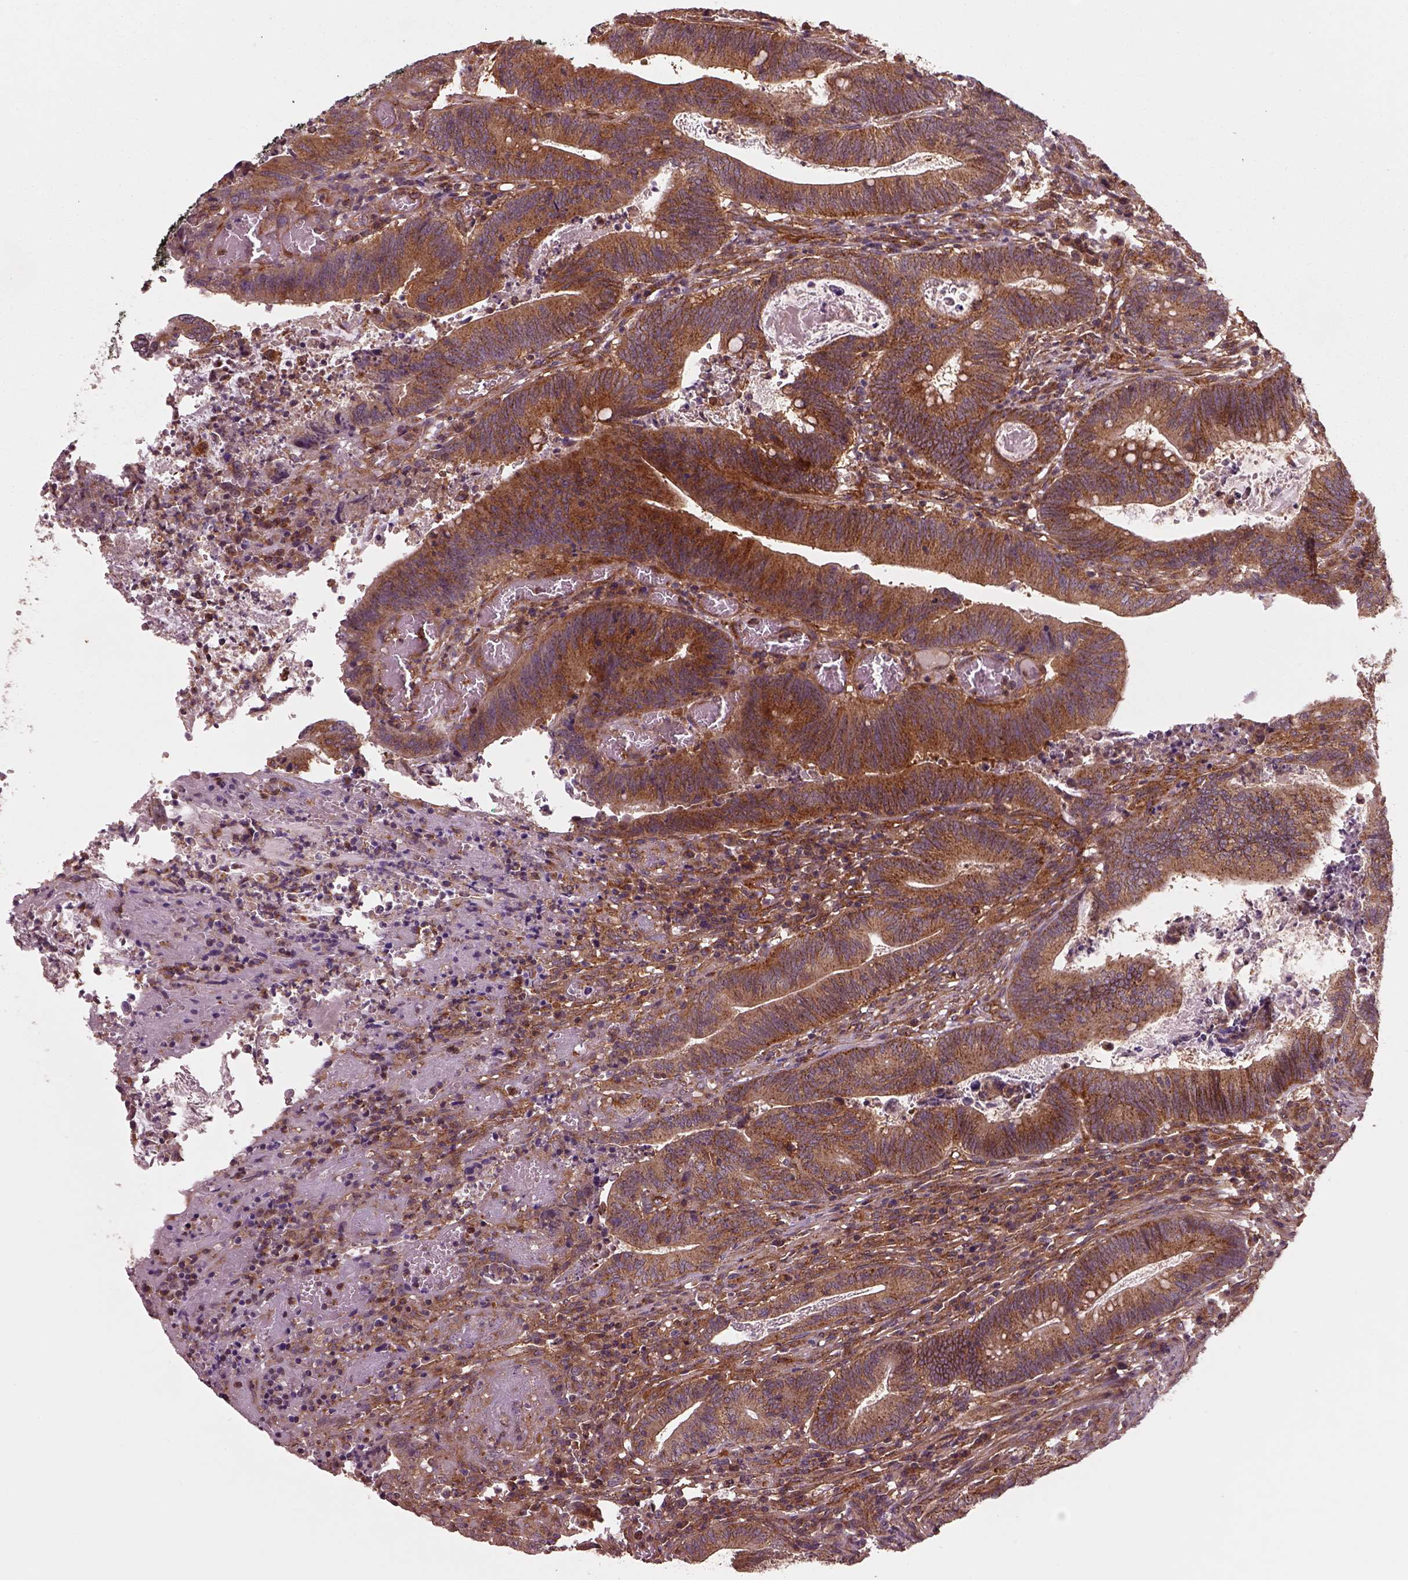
{"staining": {"intensity": "strong", "quantity": "25%-75%", "location": "cytoplasmic/membranous"}, "tissue": "colorectal cancer", "cell_type": "Tumor cells", "image_type": "cancer", "snomed": [{"axis": "morphology", "description": "Adenocarcinoma, NOS"}, {"axis": "topography", "description": "Colon"}], "caption": "Immunohistochemistry (IHC) photomicrograph of neoplastic tissue: human colorectal cancer stained using IHC shows high levels of strong protein expression localized specifically in the cytoplasmic/membranous of tumor cells, appearing as a cytoplasmic/membranous brown color.", "gene": "WASHC2A", "patient": {"sex": "female", "age": 70}}